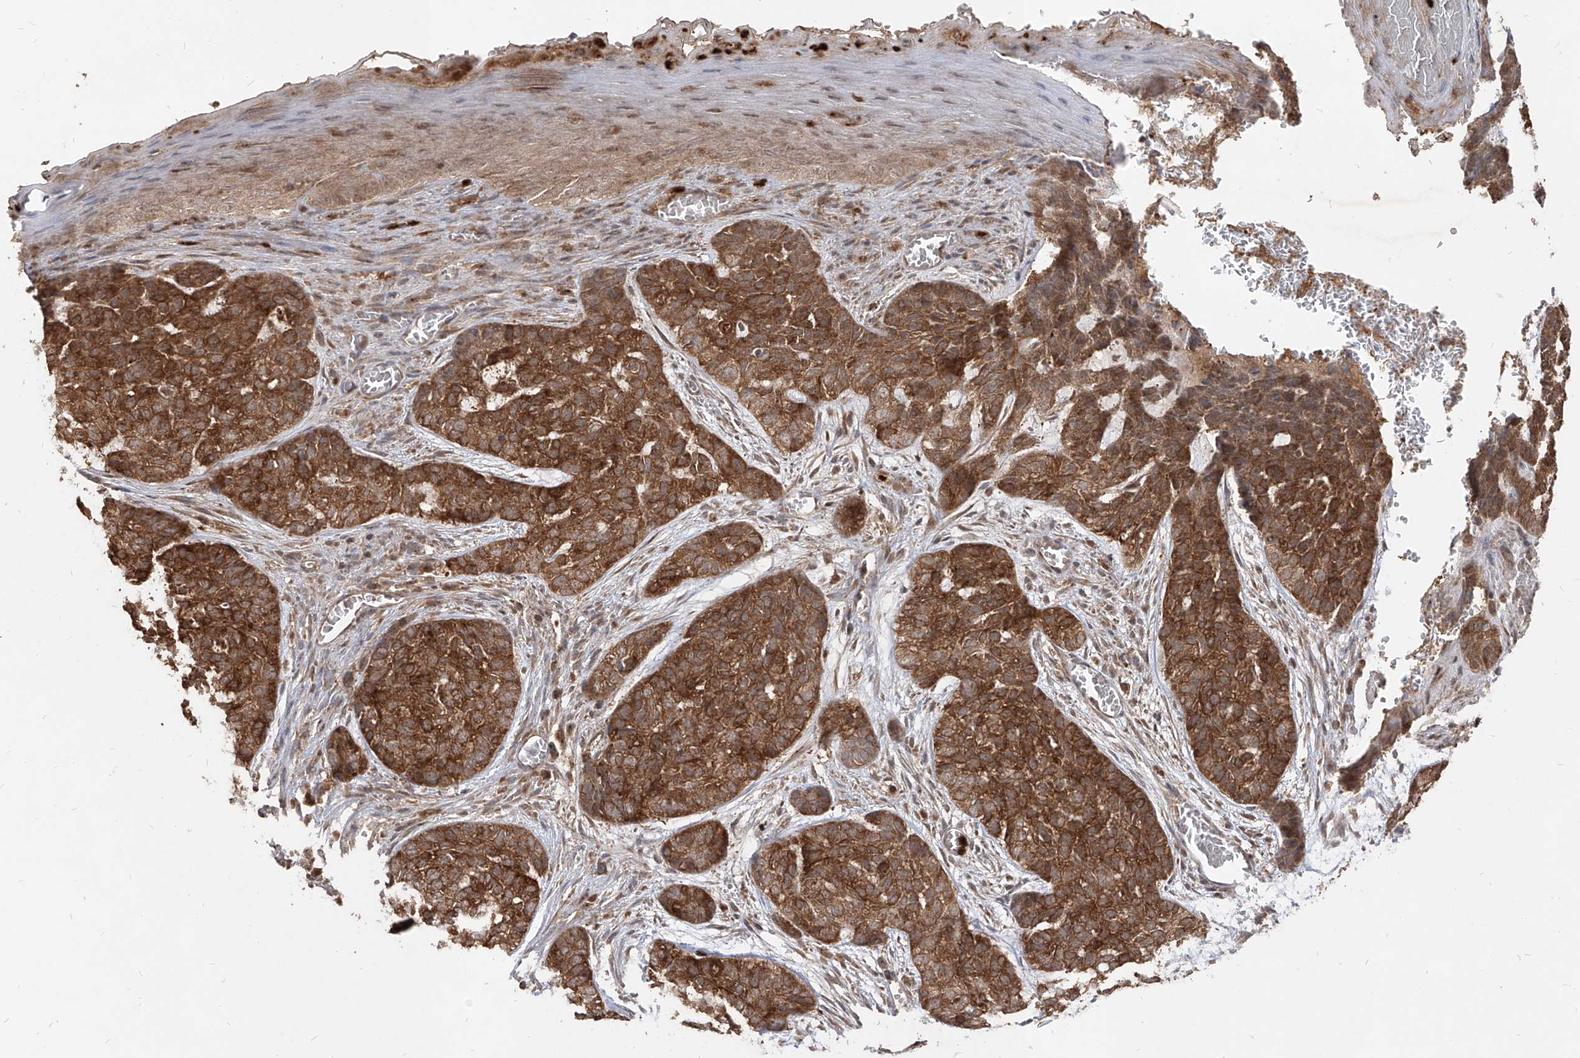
{"staining": {"intensity": "strong", "quantity": ">75%", "location": "cytoplasmic/membranous"}, "tissue": "skin cancer", "cell_type": "Tumor cells", "image_type": "cancer", "snomed": [{"axis": "morphology", "description": "Basal cell carcinoma"}, {"axis": "topography", "description": "Skin"}], "caption": "Protein staining of skin cancer tissue exhibits strong cytoplasmic/membranous positivity in approximately >75% of tumor cells.", "gene": "AIM2", "patient": {"sex": "female", "age": 64}}